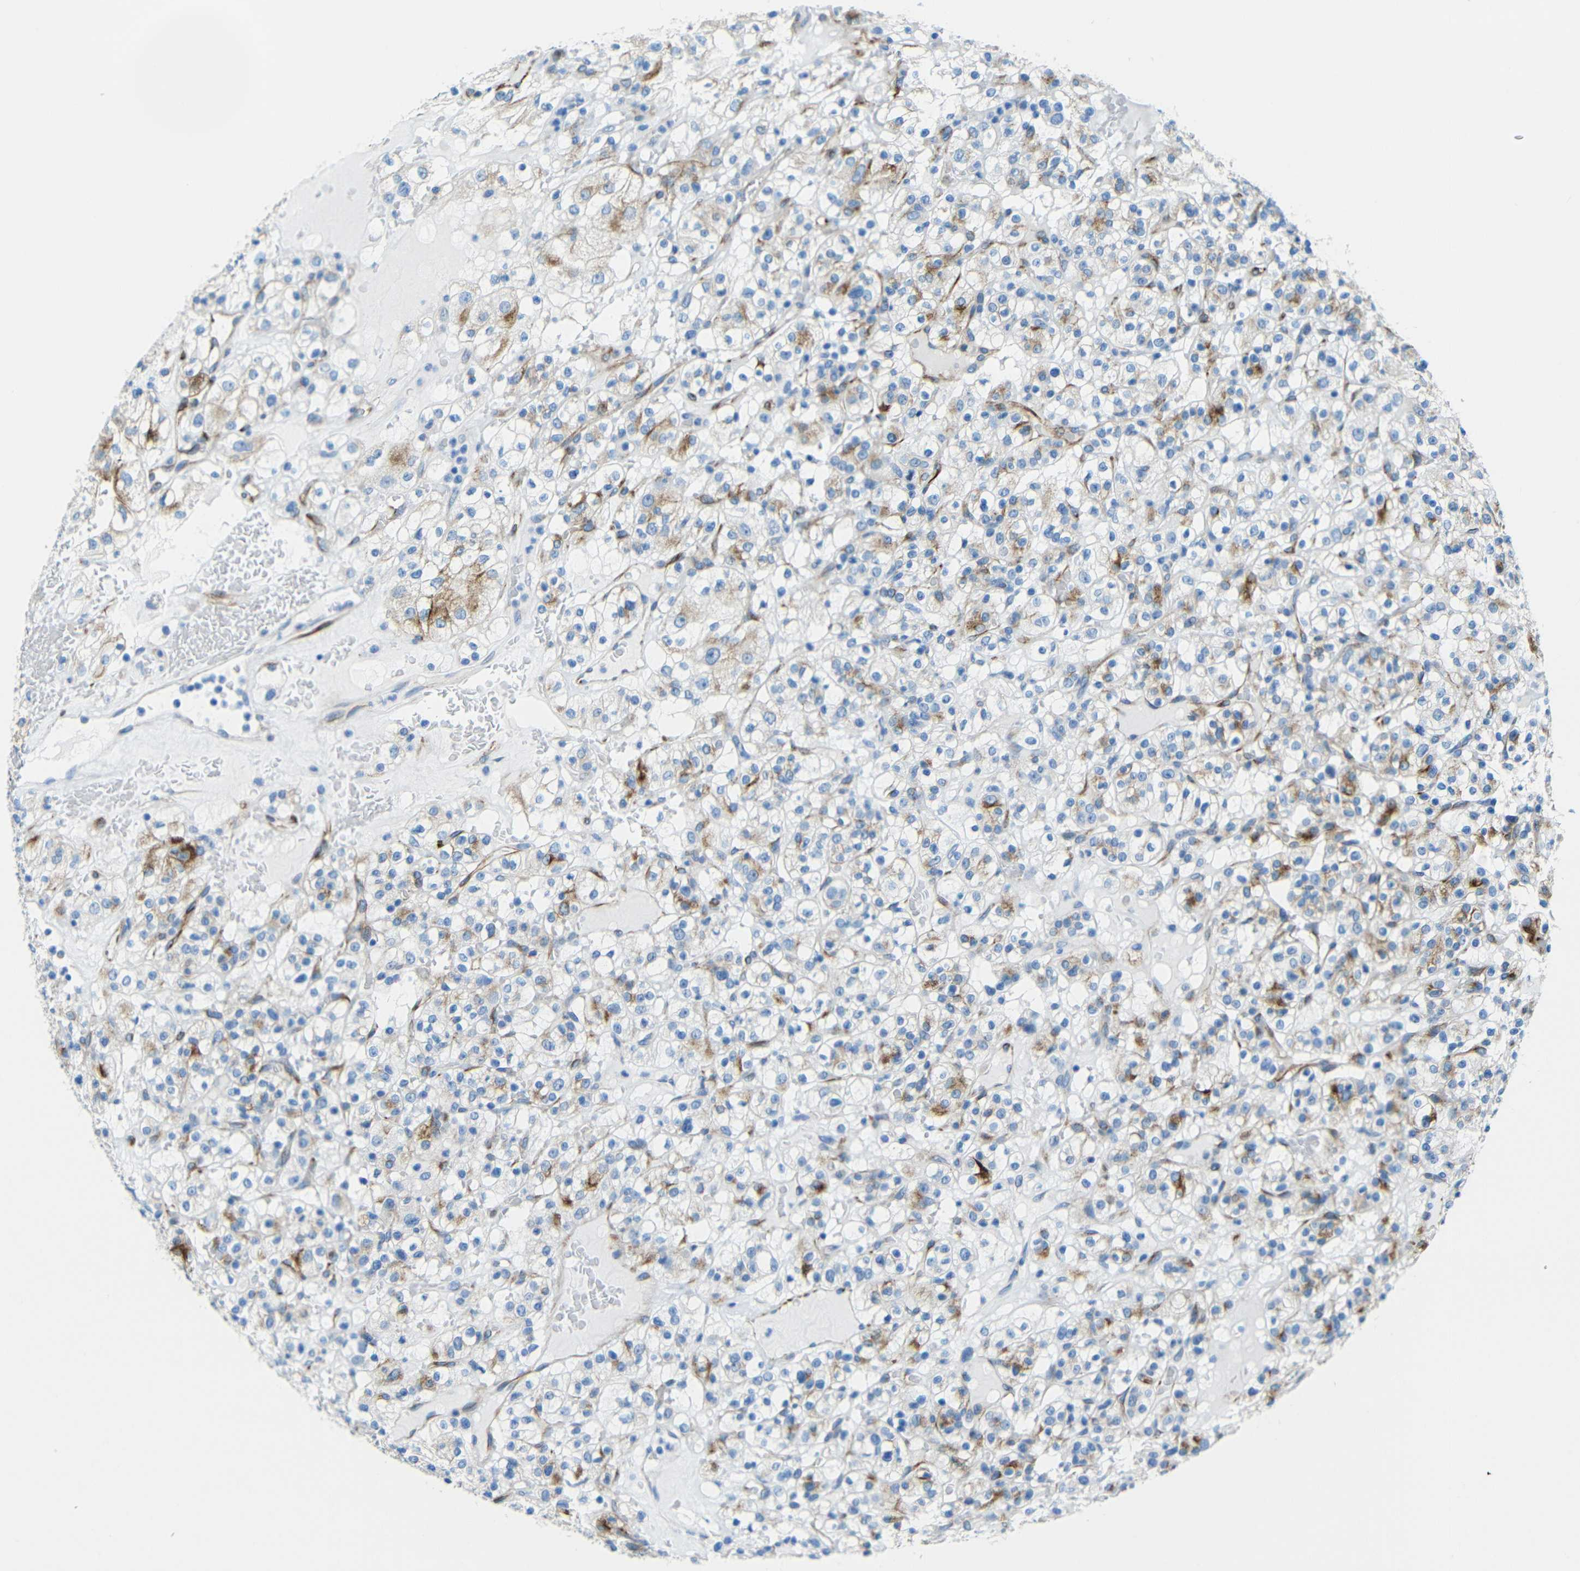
{"staining": {"intensity": "moderate", "quantity": "<25%", "location": "cytoplasmic/membranous"}, "tissue": "renal cancer", "cell_type": "Tumor cells", "image_type": "cancer", "snomed": [{"axis": "morphology", "description": "Normal tissue, NOS"}, {"axis": "morphology", "description": "Adenocarcinoma, NOS"}, {"axis": "topography", "description": "Kidney"}], "caption": "The immunohistochemical stain highlights moderate cytoplasmic/membranous staining in tumor cells of renal adenocarcinoma tissue.", "gene": "TUBB4B", "patient": {"sex": "female", "age": 72}}